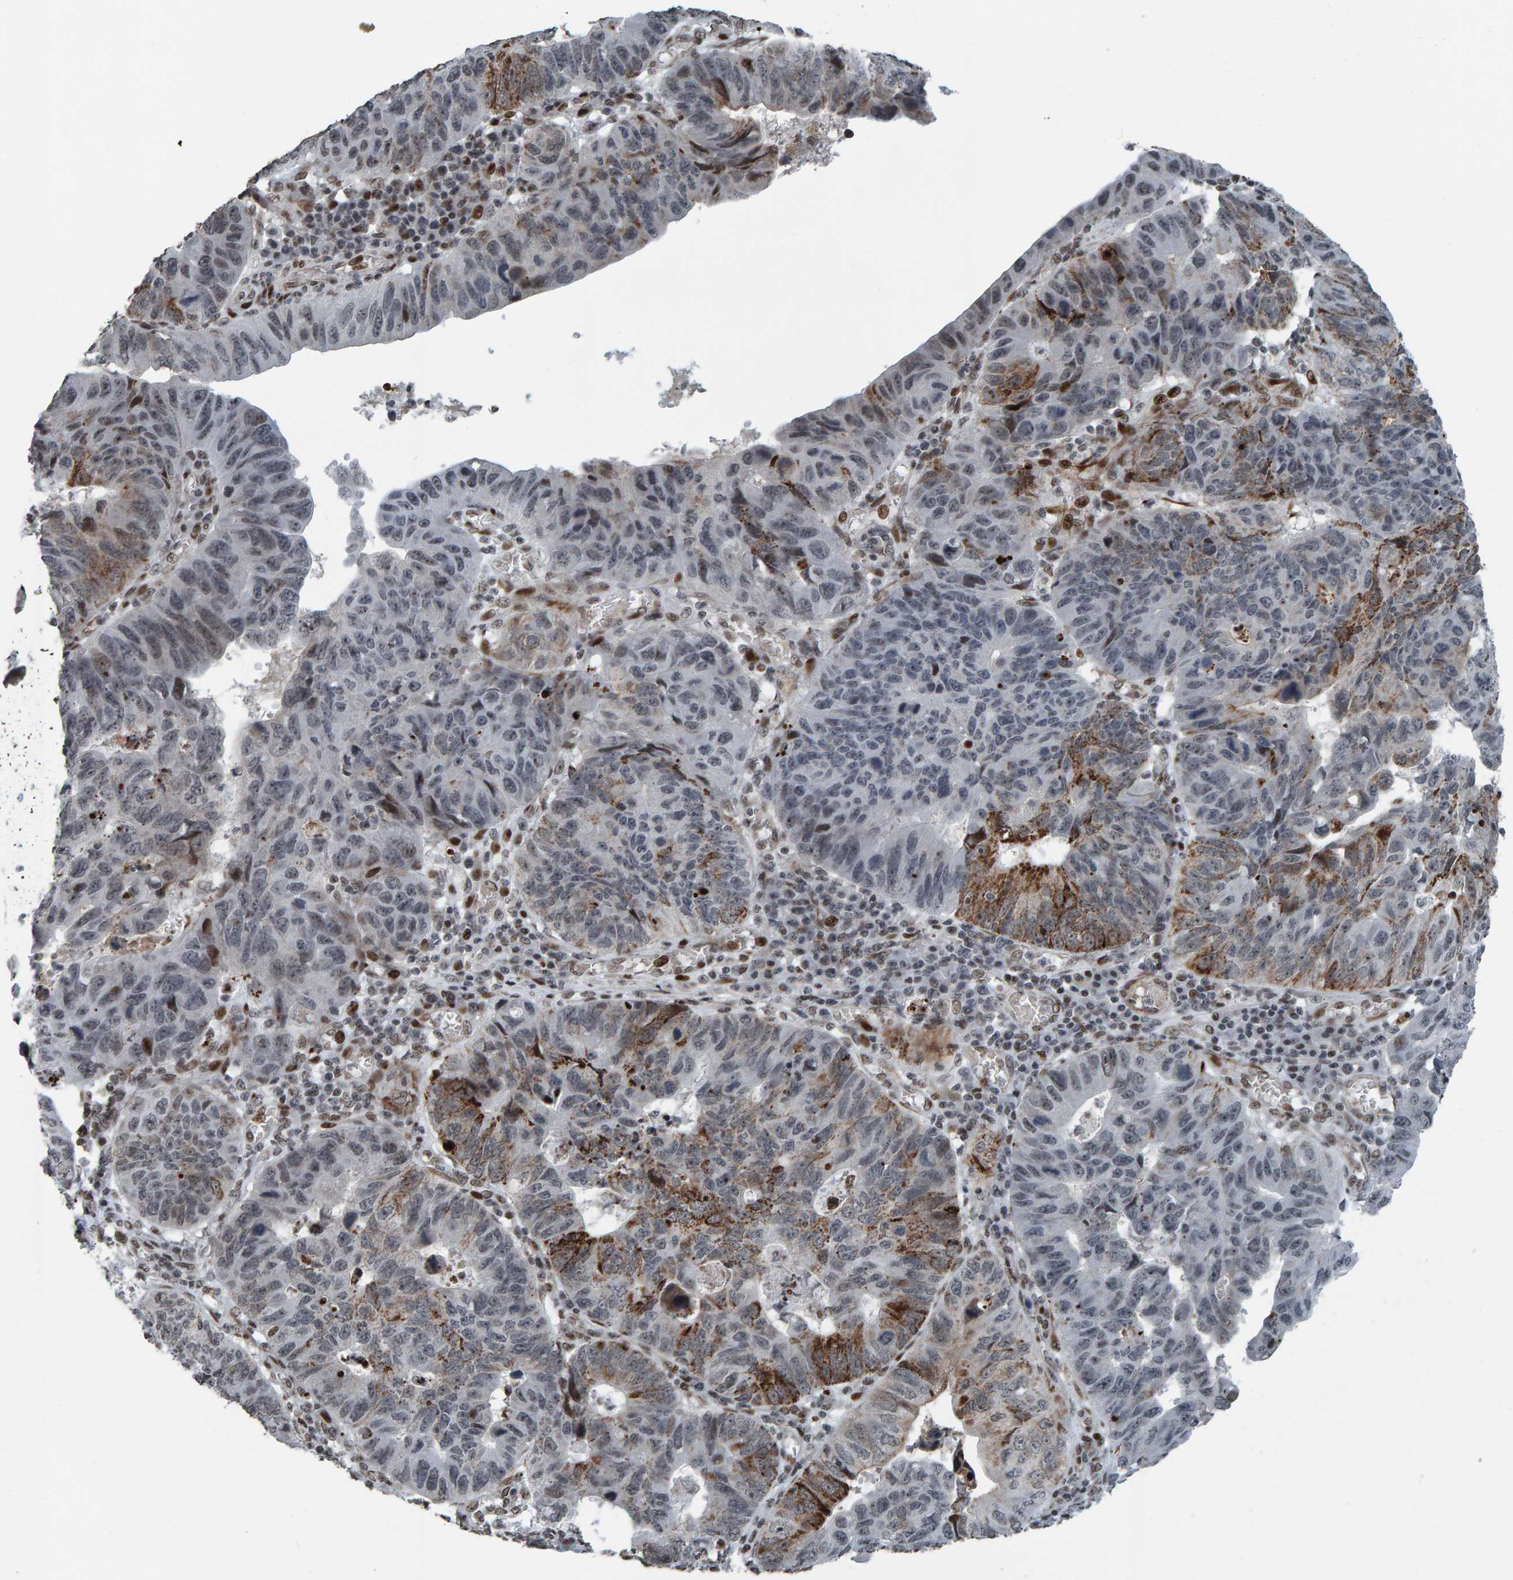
{"staining": {"intensity": "moderate", "quantity": "25%-75%", "location": "cytoplasmic/membranous"}, "tissue": "stomach cancer", "cell_type": "Tumor cells", "image_type": "cancer", "snomed": [{"axis": "morphology", "description": "Adenocarcinoma, NOS"}, {"axis": "topography", "description": "Stomach"}], "caption": "Adenocarcinoma (stomach) stained with a protein marker shows moderate staining in tumor cells.", "gene": "ZNF366", "patient": {"sex": "male", "age": 59}}